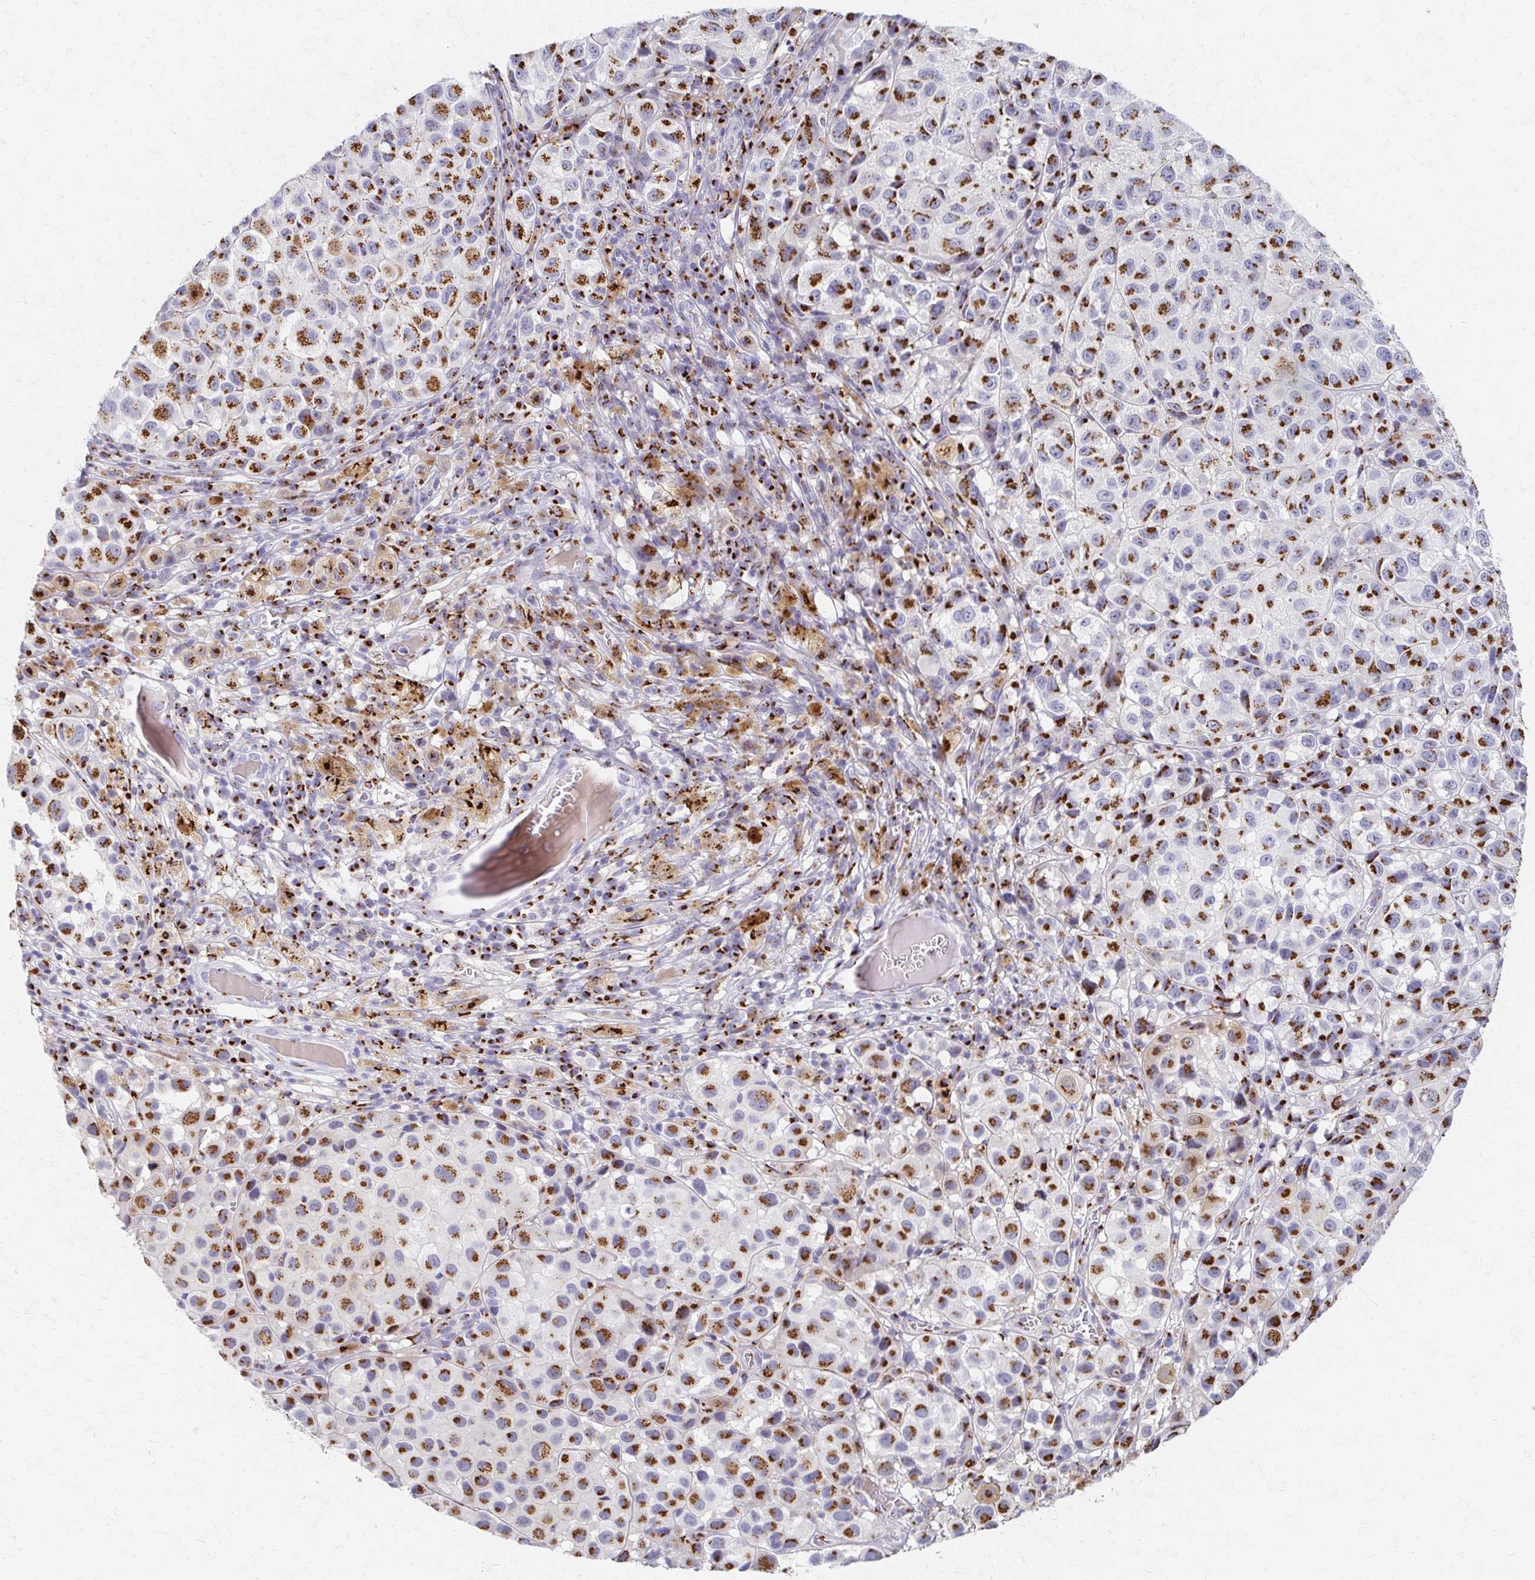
{"staining": {"intensity": "strong", "quantity": ">75%", "location": "cytoplasmic/membranous"}, "tissue": "melanoma", "cell_type": "Tumor cells", "image_type": "cancer", "snomed": [{"axis": "morphology", "description": "Malignant melanoma, NOS"}, {"axis": "topography", "description": "Skin"}], "caption": "This micrograph demonstrates IHC staining of human melanoma, with high strong cytoplasmic/membranous expression in about >75% of tumor cells.", "gene": "TM9SF1", "patient": {"sex": "male", "age": 93}}